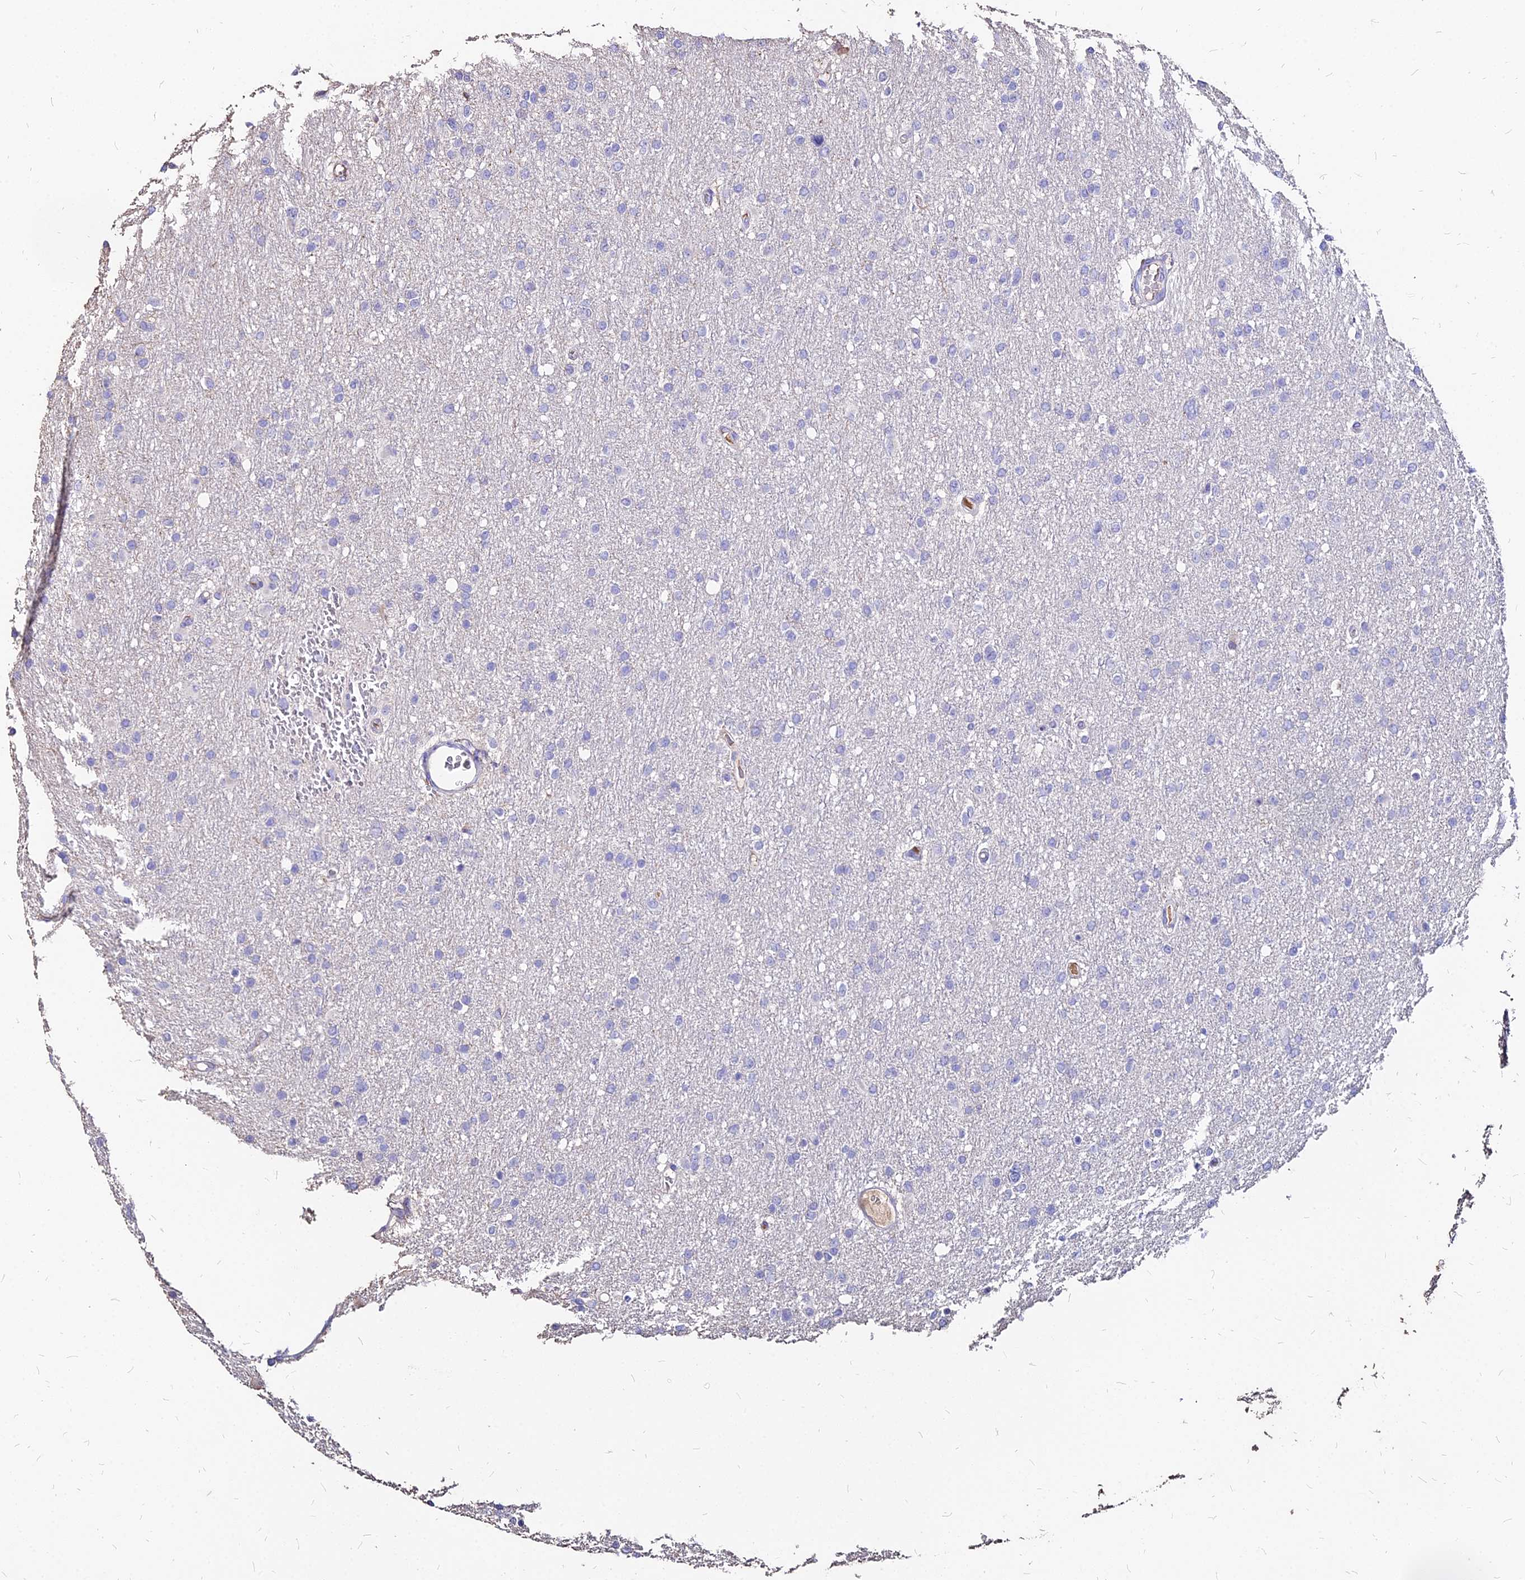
{"staining": {"intensity": "negative", "quantity": "none", "location": "none"}, "tissue": "glioma", "cell_type": "Tumor cells", "image_type": "cancer", "snomed": [{"axis": "morphology", "description": "Glioma, malignant, High grade"}, {"axis": "topography", "description": "Cerebral cortex"}], "caption": "This is a image of IHC staining of malignant high-grade glioma, which shows no expression in tumor cells.", "gene": "NME5", "patient": {"sex": "female", "age": 36}}